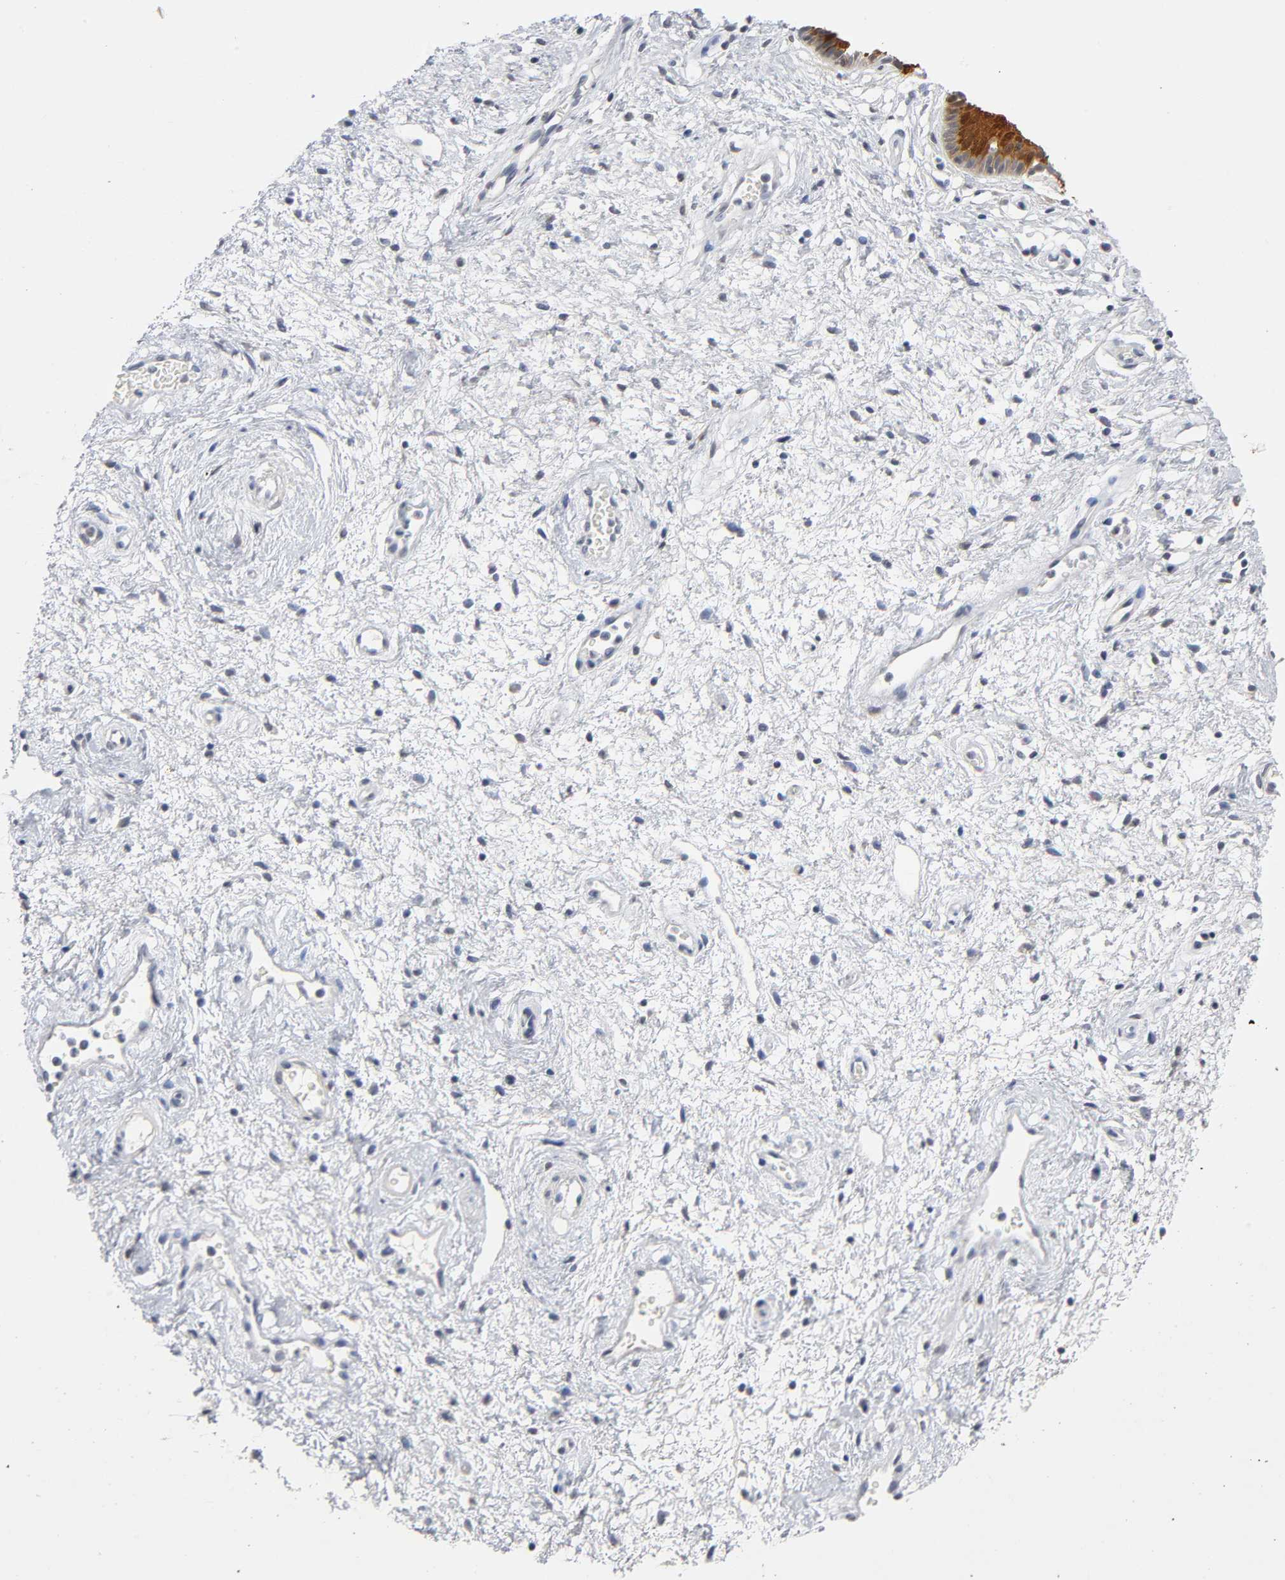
{"staining": {"intensity": "strong", "quantity": ">75%", "location": "cytoplasmic/membranous,nuclear"}, "tissue": "vagina", "cell_type": "Squamous epithelial cells", "image_type": "normal", "snomed": [{"axis": "morphology", "description": "Normal tissue, NOS"}, {"axis": "topography", "description": "Vagina"}], "caption": "Immunohistochemistry micrograph of unremarkable human vagina stained for a protein (brown), which reveals high levels of strong cytoplasmic/membranous,nuclear staining in about >75% of squamous epithelial cells.", "gene": "CRABP2", "patient": {"sex": "female", "age": 34}}